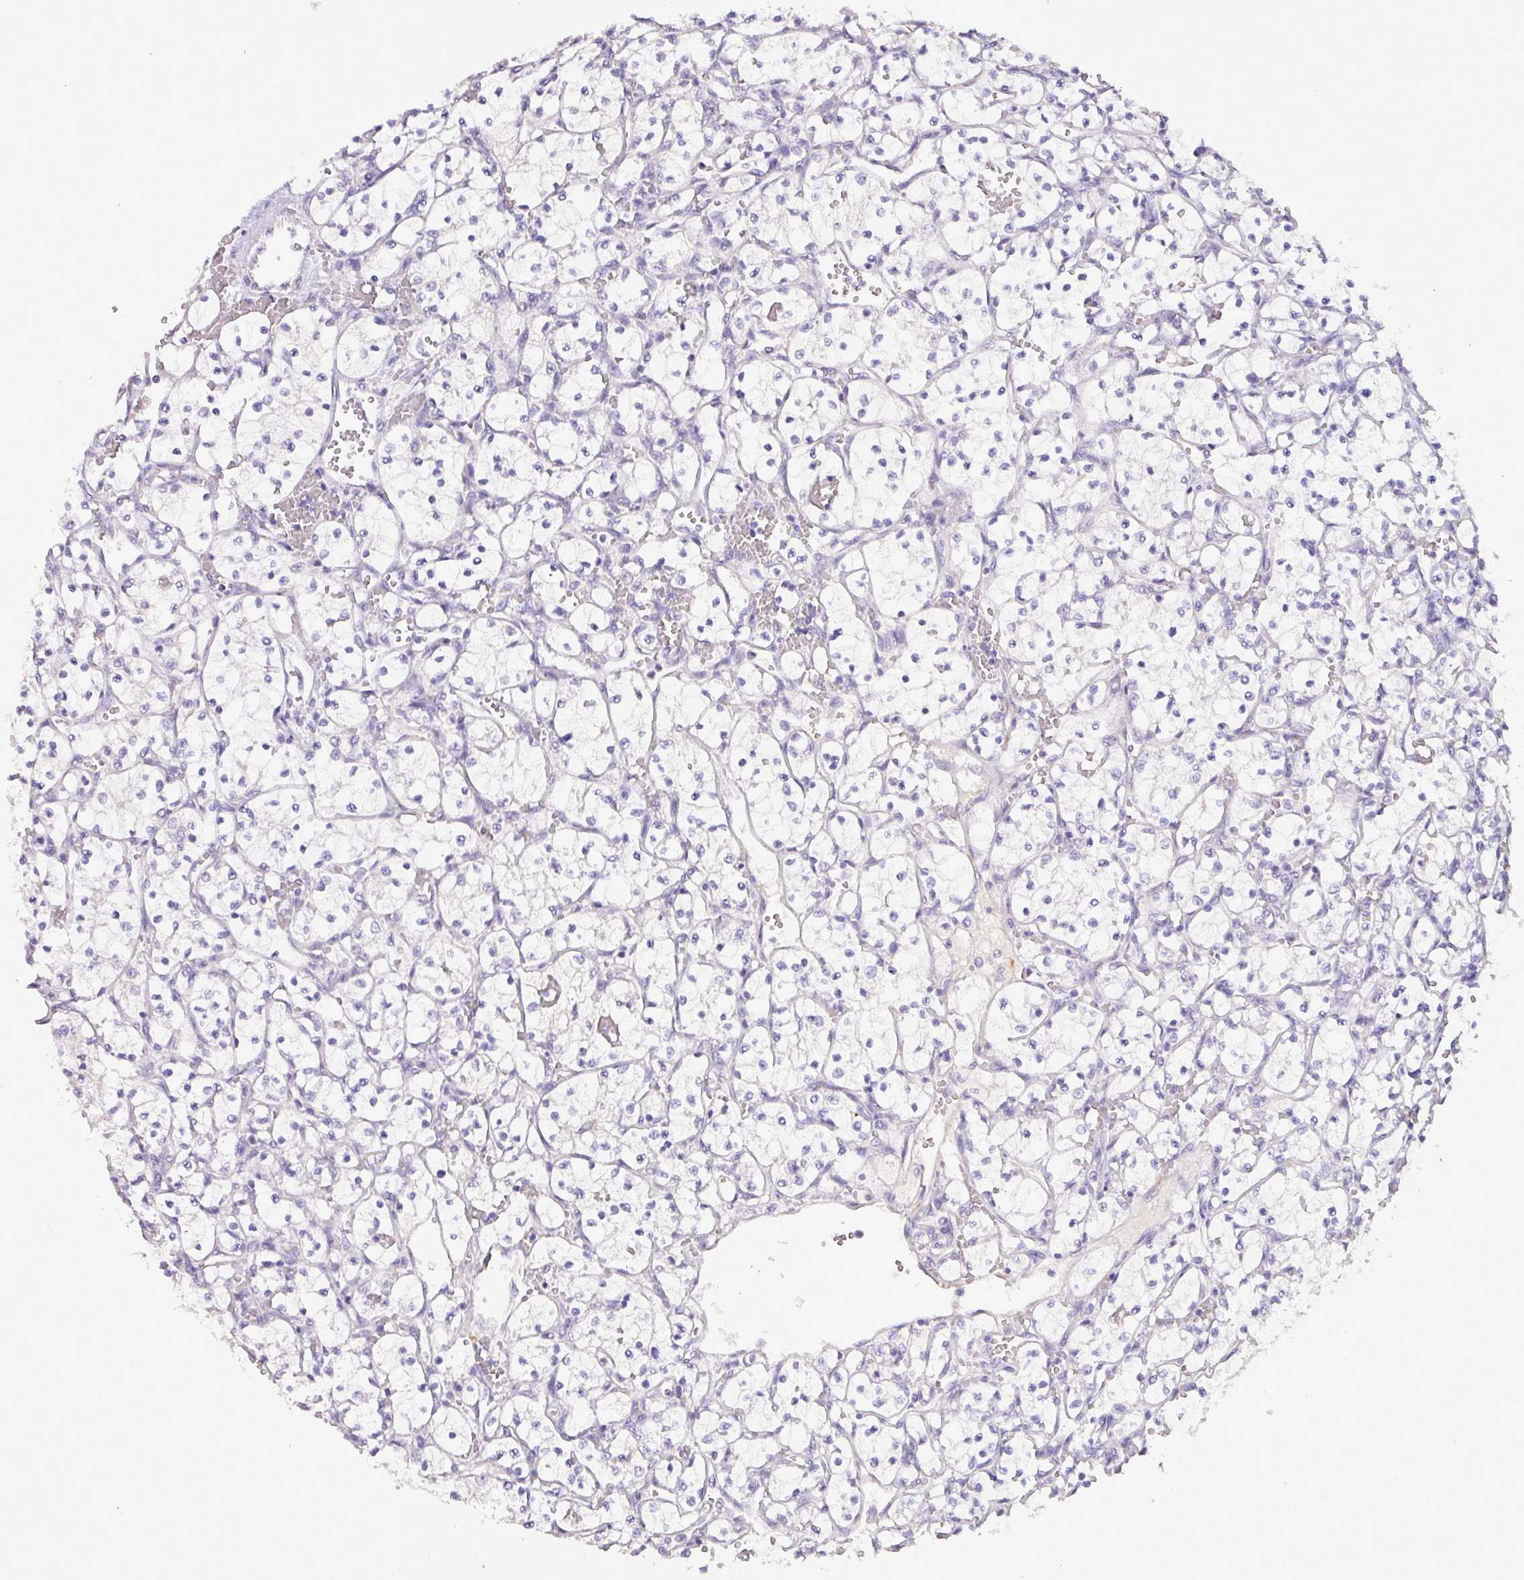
{"staining": {"intensity": "negative", "quantity": "none", "location": "none"}, "tissue": "renal cancer", "cell_type": "Tumor cells", "image_type": "cancer", "snomed": [{"axis": "morphology", "description": "Adenocarcinoma, NOS"}, {"axis": "topography", "description": "Kidney"}], "caption": "Adenocarcinoma (renal) was stained to show a protein in brown. There is no significant expression in tumor cells.", "gene": "BRINP2", "patient": {"sex": "female", "age": 64}}